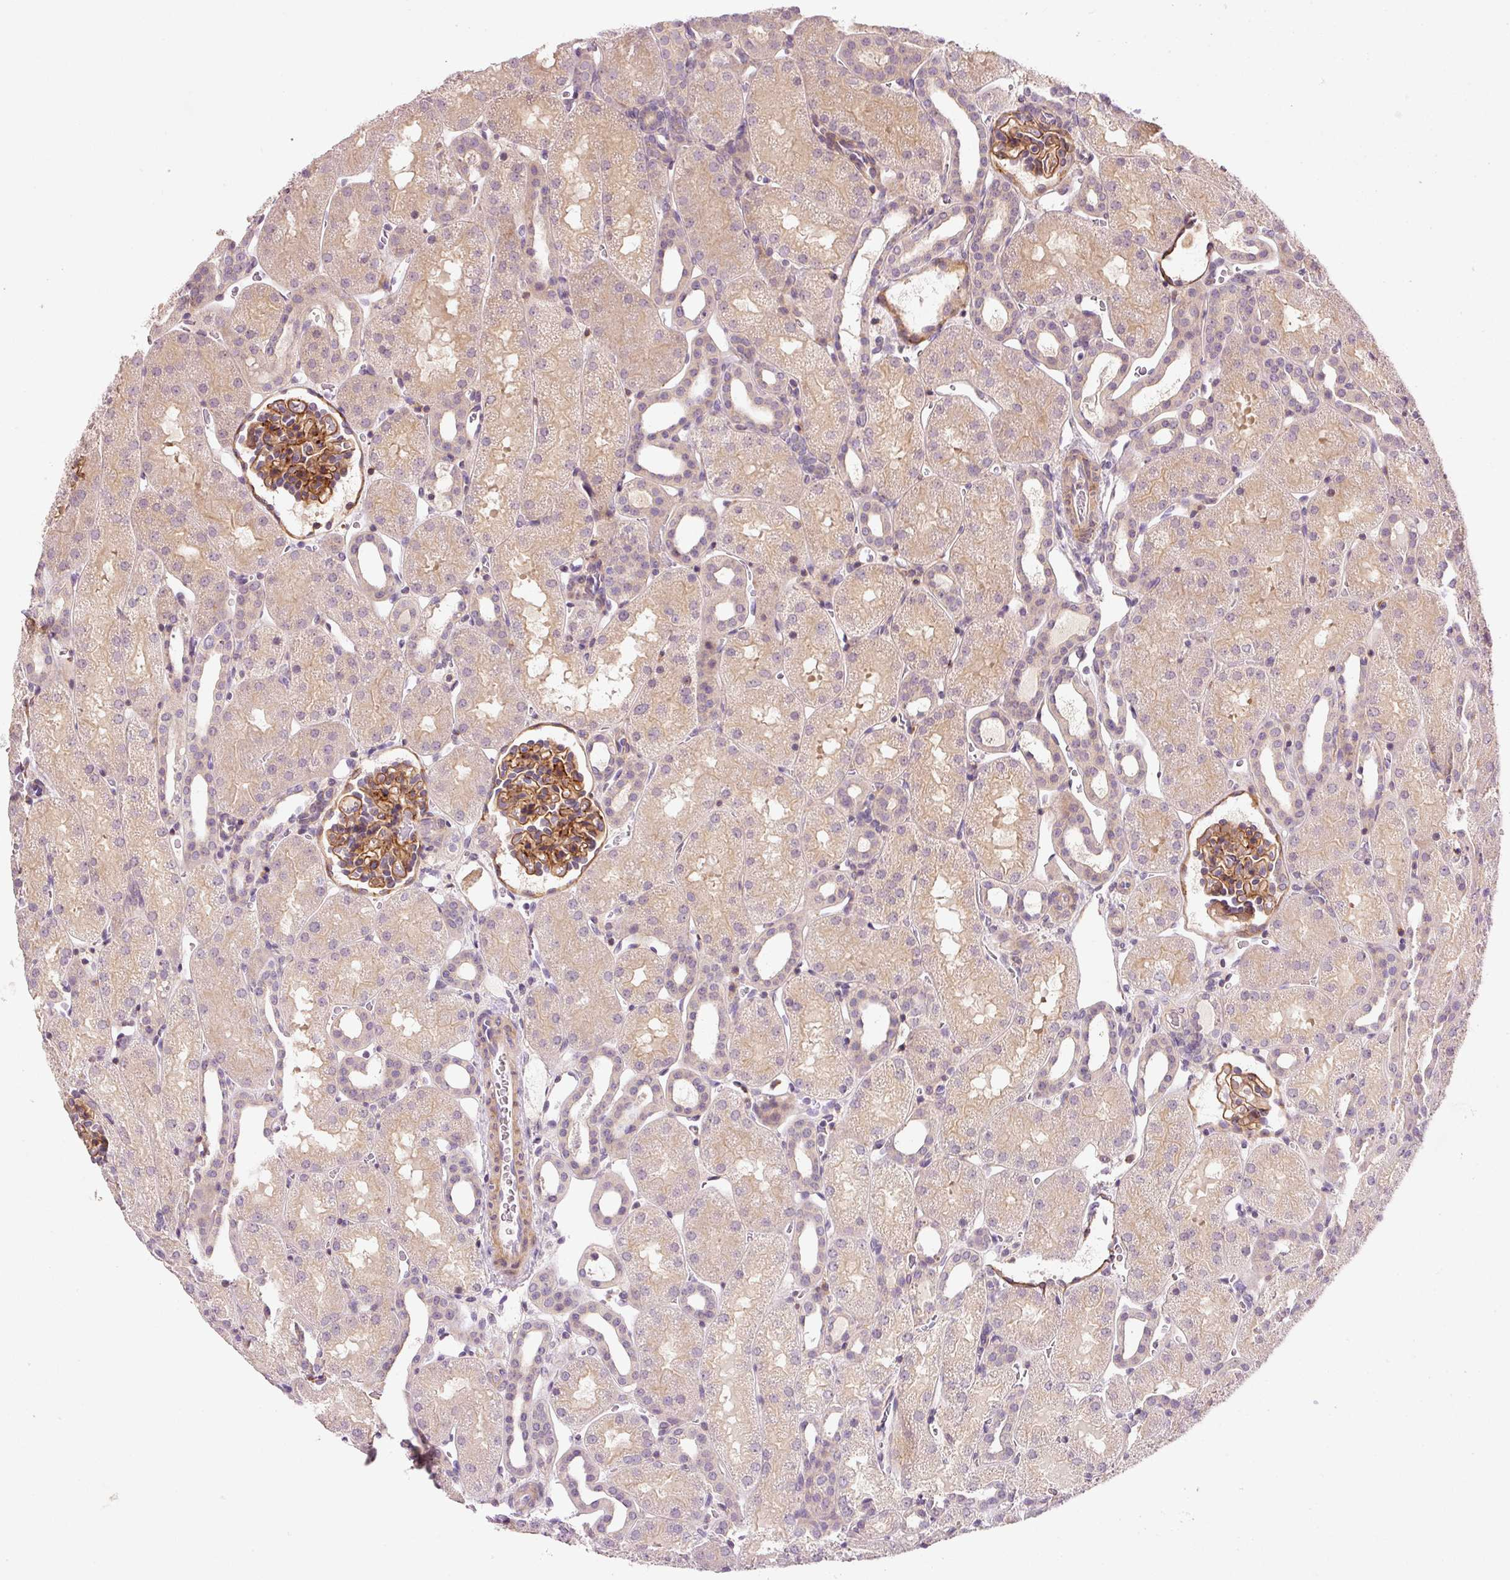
{"staining": {"intensity": "strong", "quantity": ">75%", "location": "cytoplasmic/membranous"}, "tissue": "kidney", "cell_type": "Cells in glomeruli", "image_type": "normal", "snomed": [{"axis": "morphology", "description": "Normal tissue, NOS"}, {"axis": "topography", "description": "Kidney"}], "caption": "Immunohistochemical staining of benign kidney displays >75% levels of strong cytoplasmic/membranous protein expression in about >75% of cells in glomeruli. (DAB IHC with brightfield microscopy, high magnification).", "gene": "TIRAP", "patient": {"sex": "male", "age": 2}}